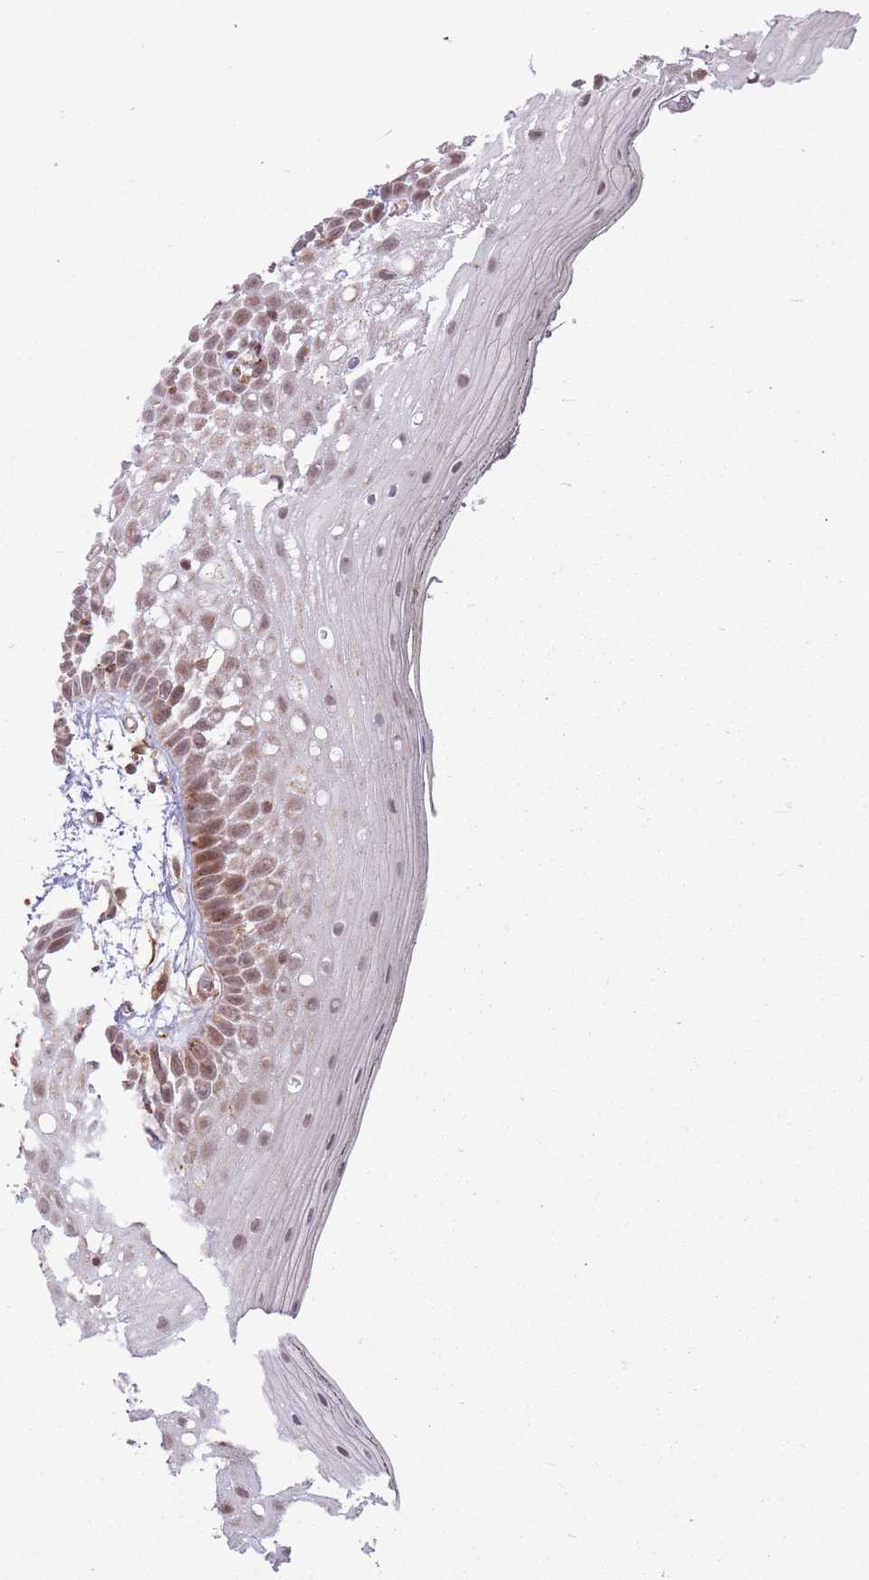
{"staining": {"intensity": "moderate", "quantity": "25%-75%", "location": "nuclear"}, "tissue": "oral mucosa", "cell_type": "Squamous epithelial cells", "image_type": "normal", "snomed": [{"axis": "morphology", "description": "Normal tissue, NOS"}, {"axis": "topography", "description": "Oral tissue"}, {"axis": "topography", "description": "Tounge, NOS"}], "caption": "Squamous epithelial cells show medium levels of moderate nuclear expression in approximately 25%-75% of cells in benign oral mucosa.", "gene": "DPYSL4", "patient": {"sex": "female", "age": 81}}